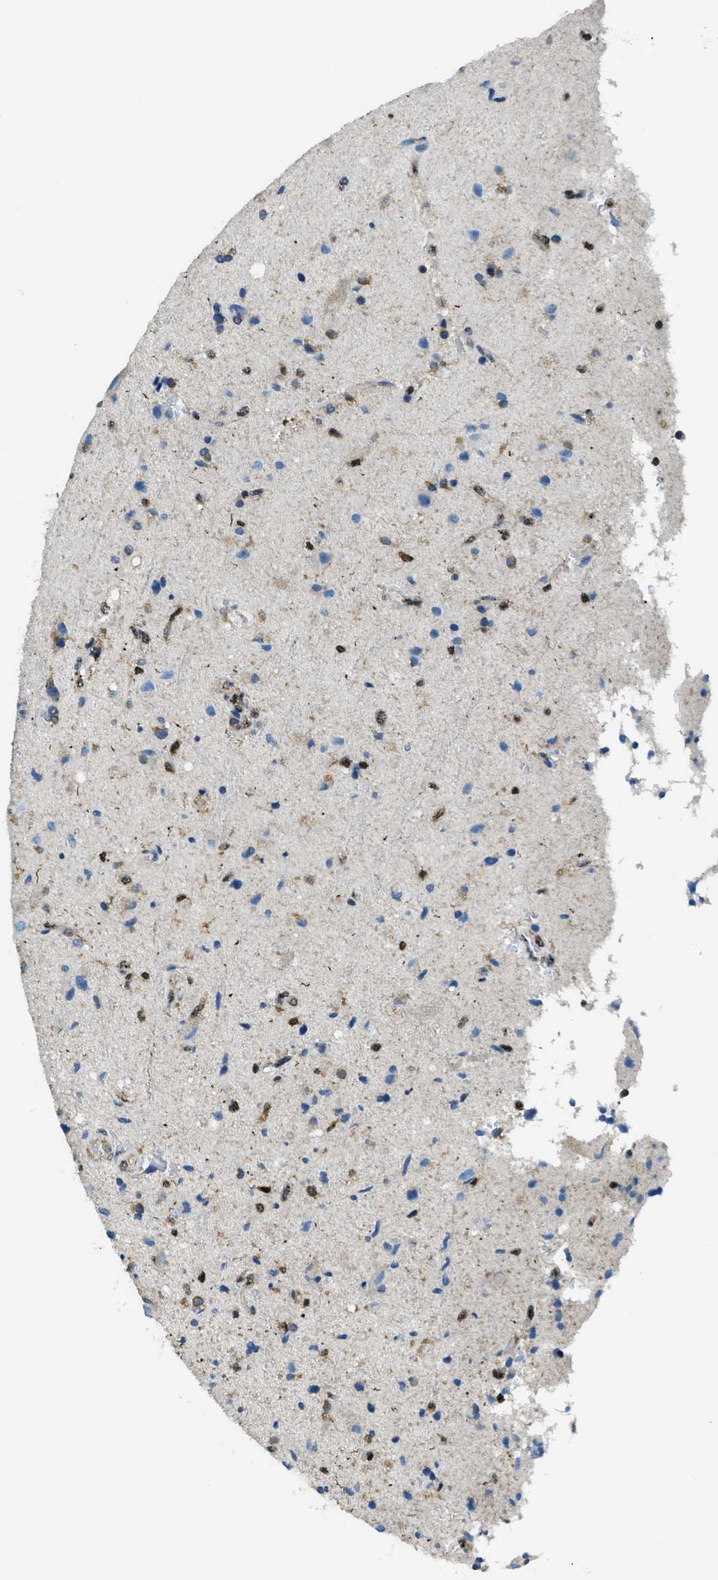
{"staining": {"intensity": "negative", "quantity": "none", "location": "none"}, "tissue": "glioma", "cell_type": "Tumor cells", "image_type": "cancer", "snomed": [{"axis": "morphology", "description": "Glioma, malignant, High grade"}, {"axis": "topography", "description": "Brain"}], "caption": "Human glioma stained for a protein using immunohistochemistry (IHC) displays no positivity in tumor cells.", "gene": "SP100", "patient": {"sex": "male", "age": 72}}